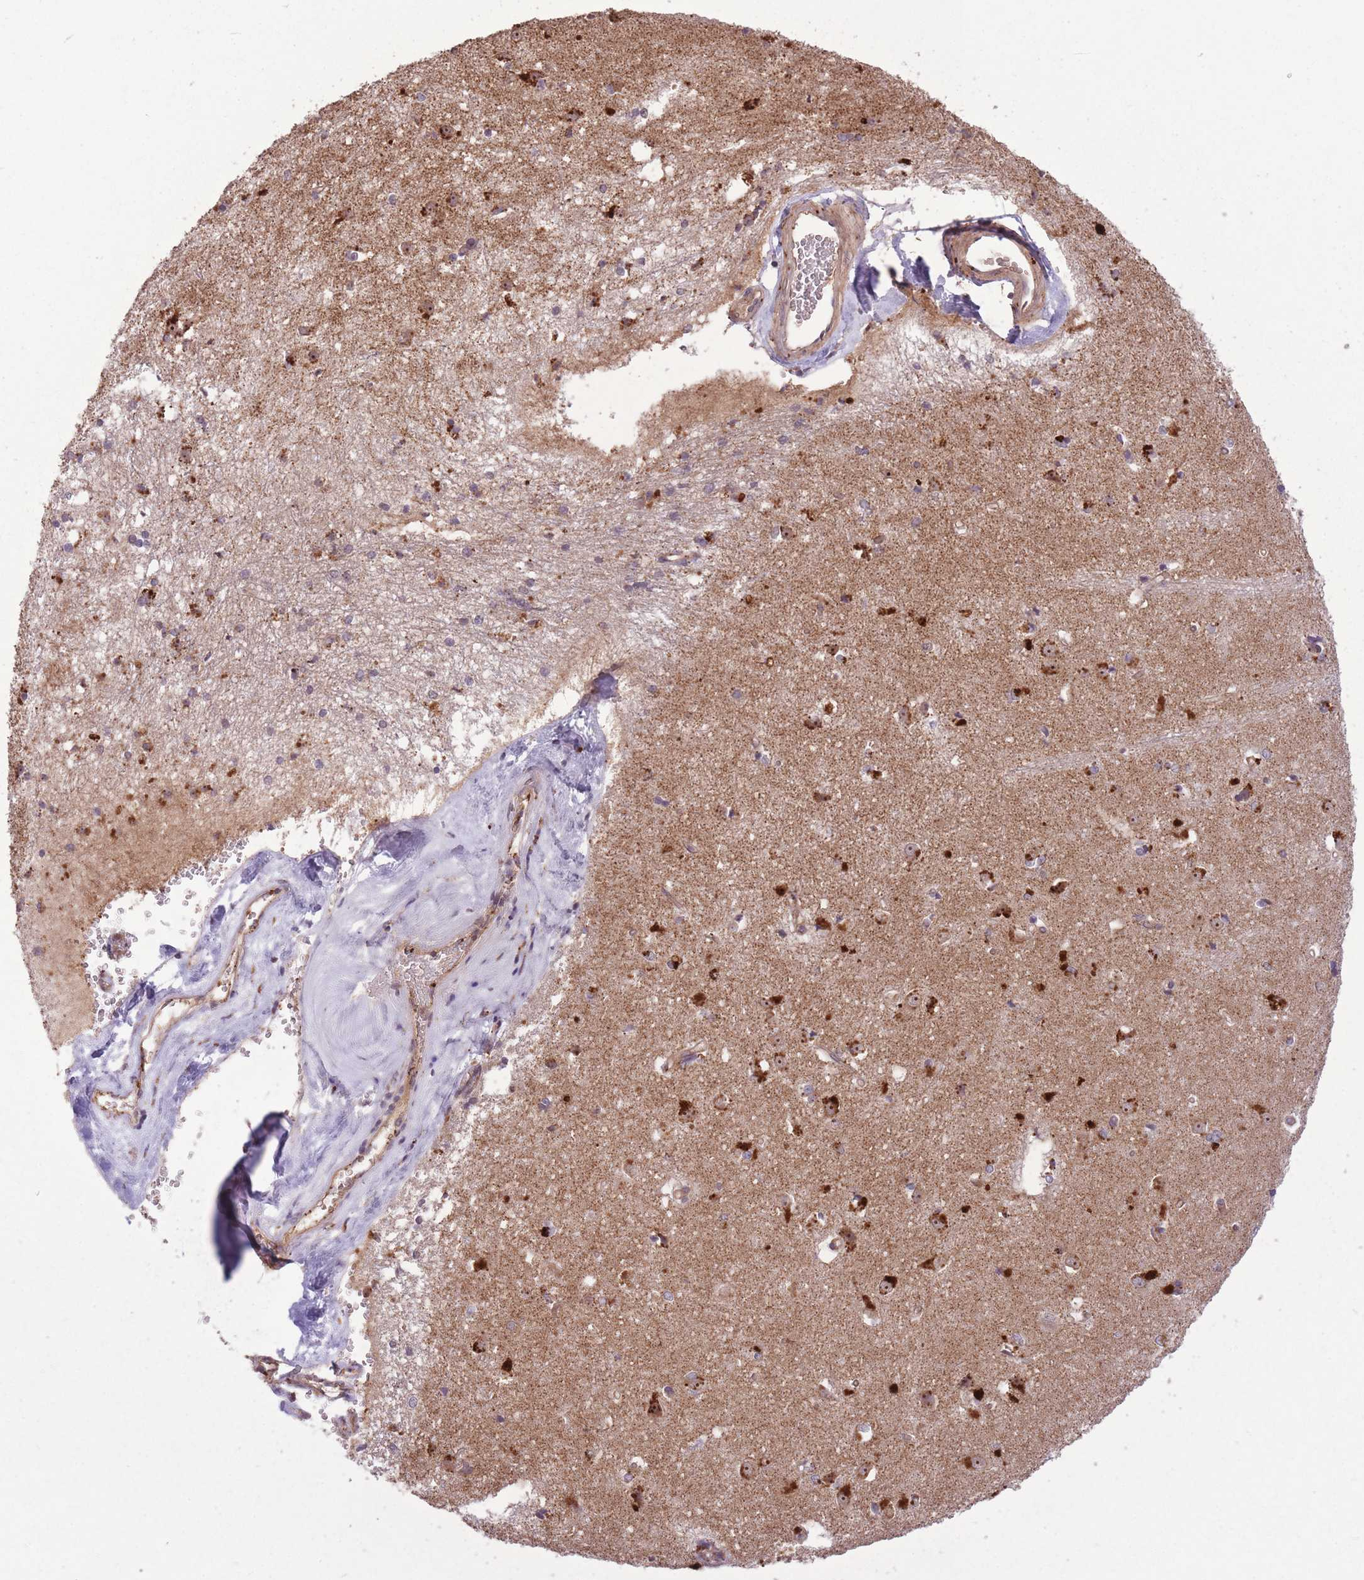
{"staining": {"intensity": "strong", "quantity": "<25%", "location": "cytoplasmic/membranous"}, "tissue": "caudate", "cell_type": "Glial cells", "image_type": "normal", "snomed": [{"axis": "morphology", "description": "Normal tissue, NOS"}, {"axis": "topography", "description": "Lateral ventricle wall"}], "caption": "Glial cells demonstrate medium levels of strong cytoplasmic/membranous staining in about <25% of cells in unremarkable caudate.", "gene": "POLR3F", "patient": {"sex": "male", "age": 37}}